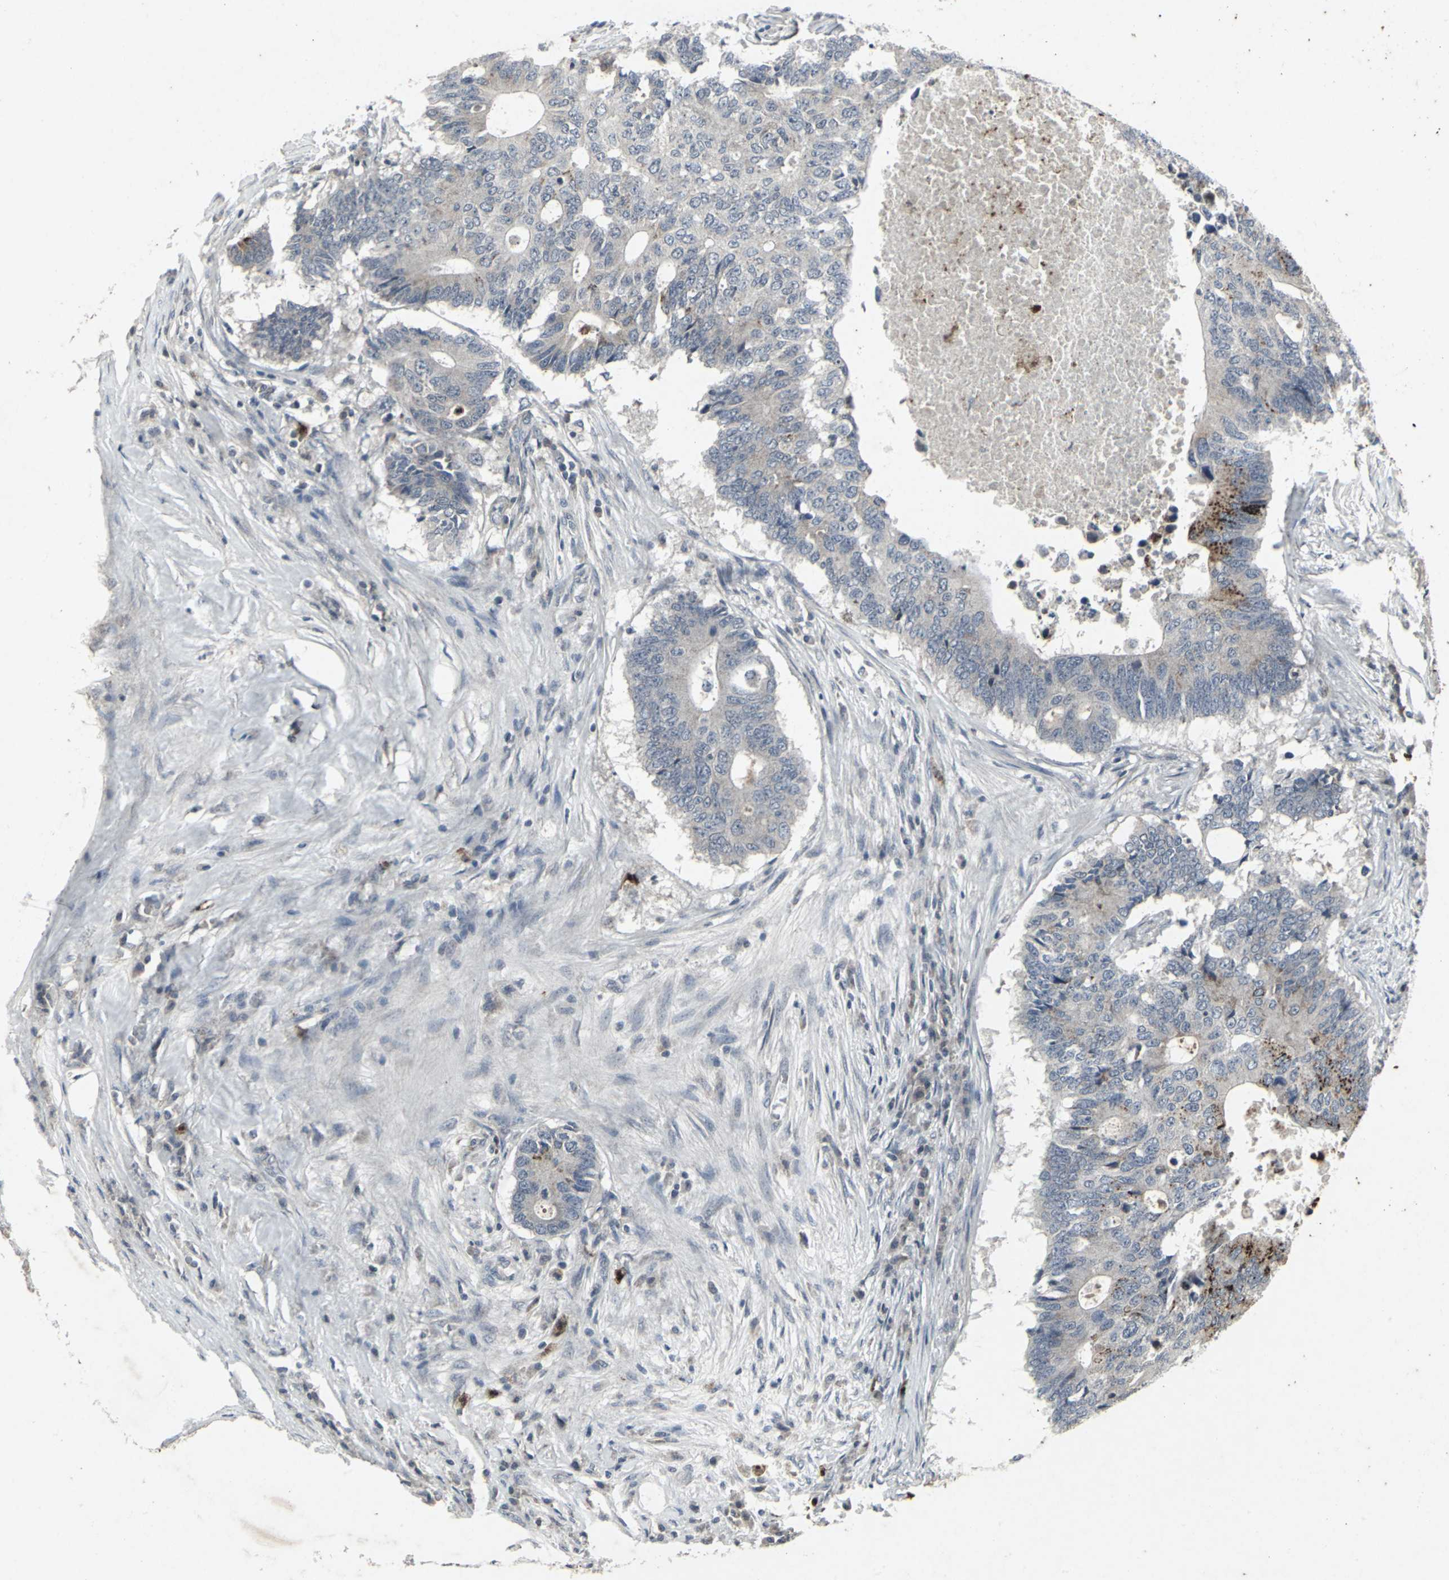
{"staining": {"intensity": "moderate", "quantity": "<25%", "location": "cytoplasmic/membranous"}, "tissue": "colorectal cancer", "cell_type": "Tumor cells", "image_type": "cancer", "snomed": [{"axis": "morphology", "description": "Adenocarcinoma, NOS"}, {"axis": "topography", "description": "Colon"}], "caption": "Protein expression analysis of colorectal cancer (adenocarcinoma) reveals moderate cytoplasmic/membranous expression in approximately <25% of tumor cells.", "gene": "BMP4", "patient": {"sex": "male", "age": 71}}